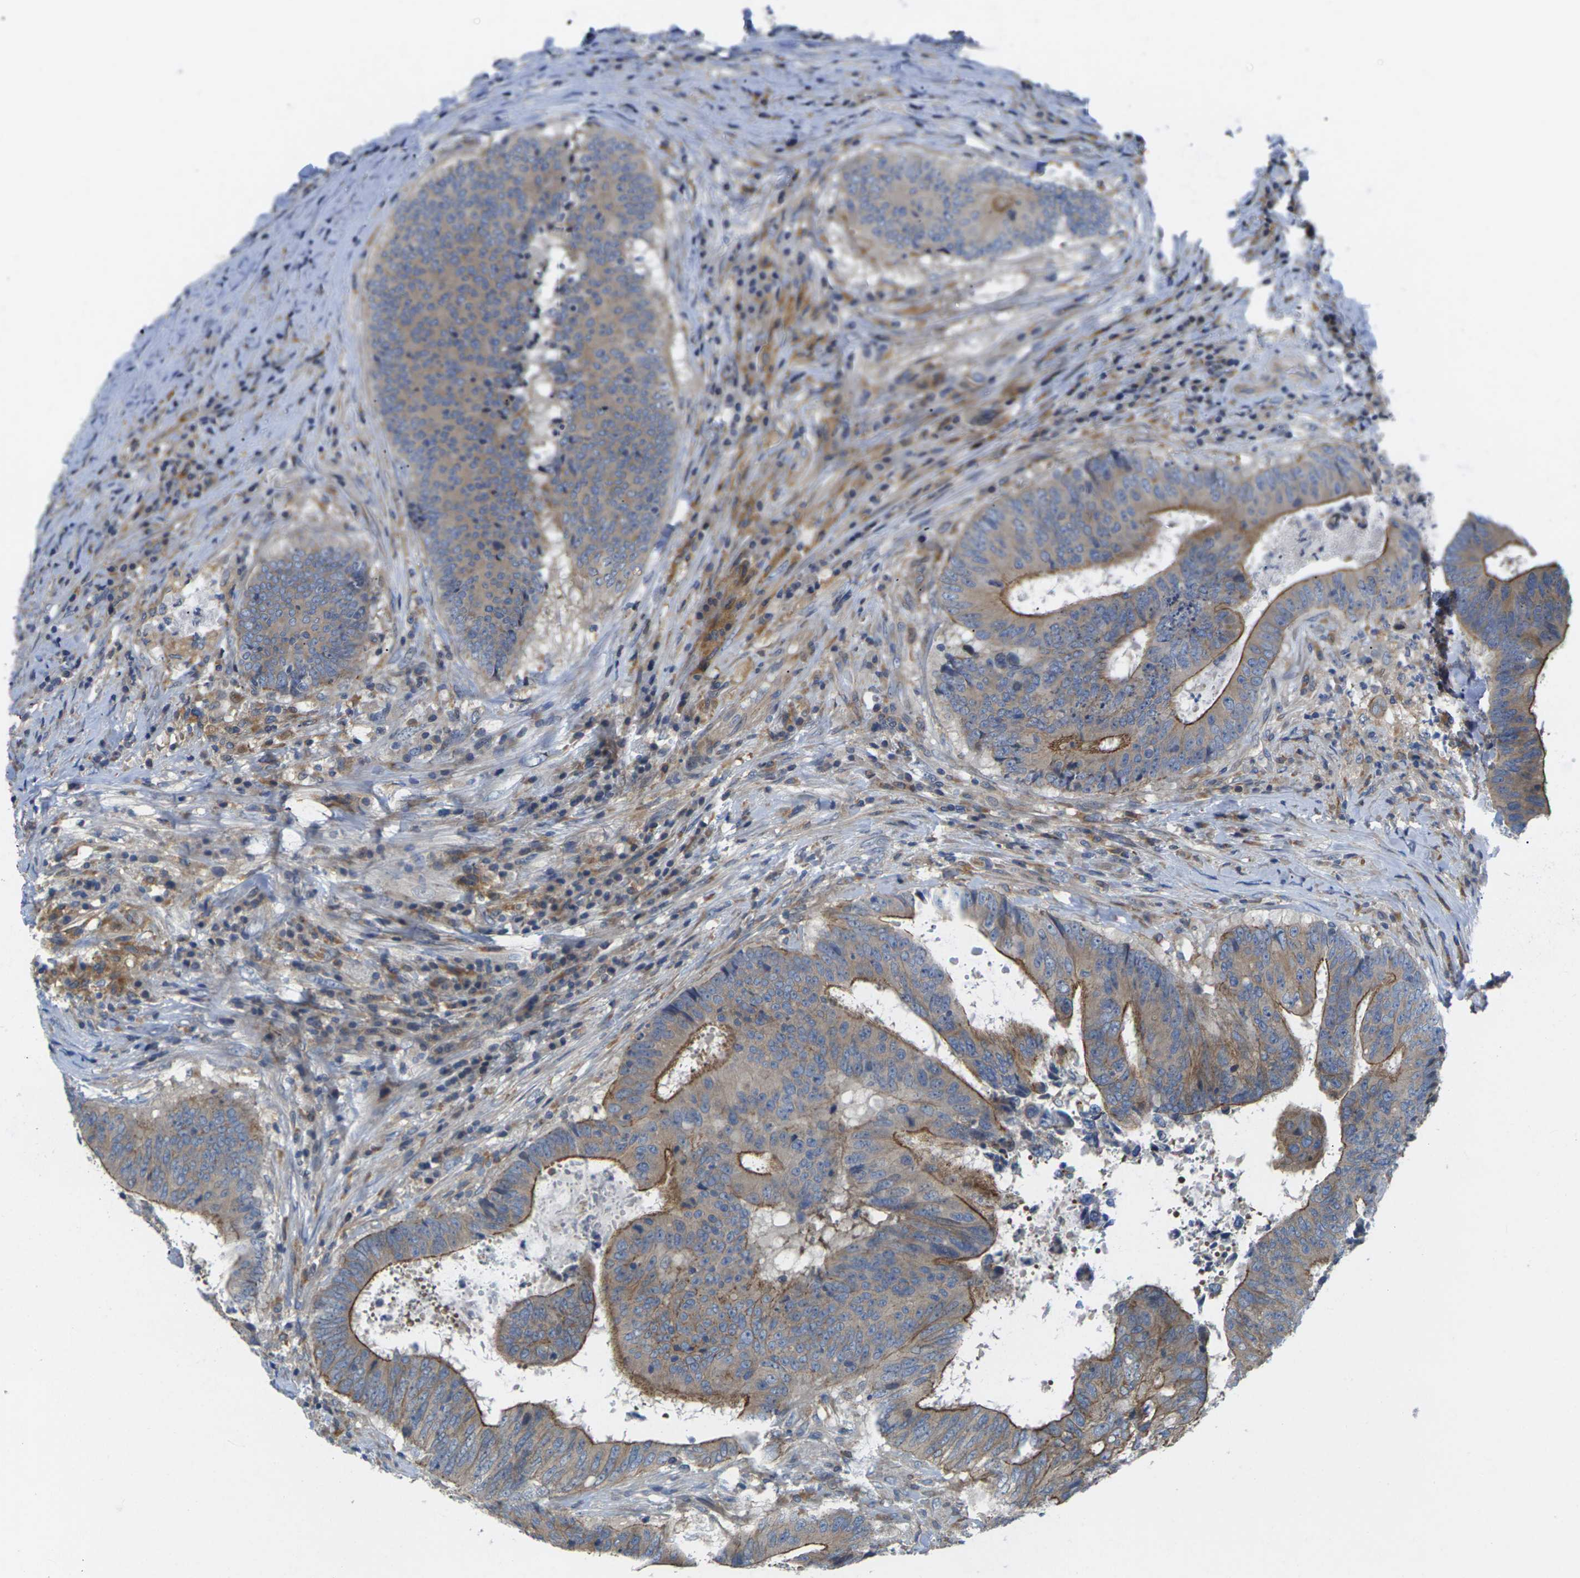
{"staining": {"intensity": "moderate", "quantity": "25%-75%", "location": "cytoplasmic/membranous"}, "tissue": "colorectal cancer", "cell_type": "Tumor cells", "image_type": "cancer", "snomed": [{"axis": "morphology", "description": "Adenocarcinoma, NOS"}, {"axis": "topography", "description": "Rectum"}], "caption": "The immunohistochemical stain highlights moderate cytoplasmic/membranous expression in tumor cells of adenocarcinoma (colorectal) tissue.", "gene": "SCNN1A", "patient": {"sex": "male", "age": 72}}